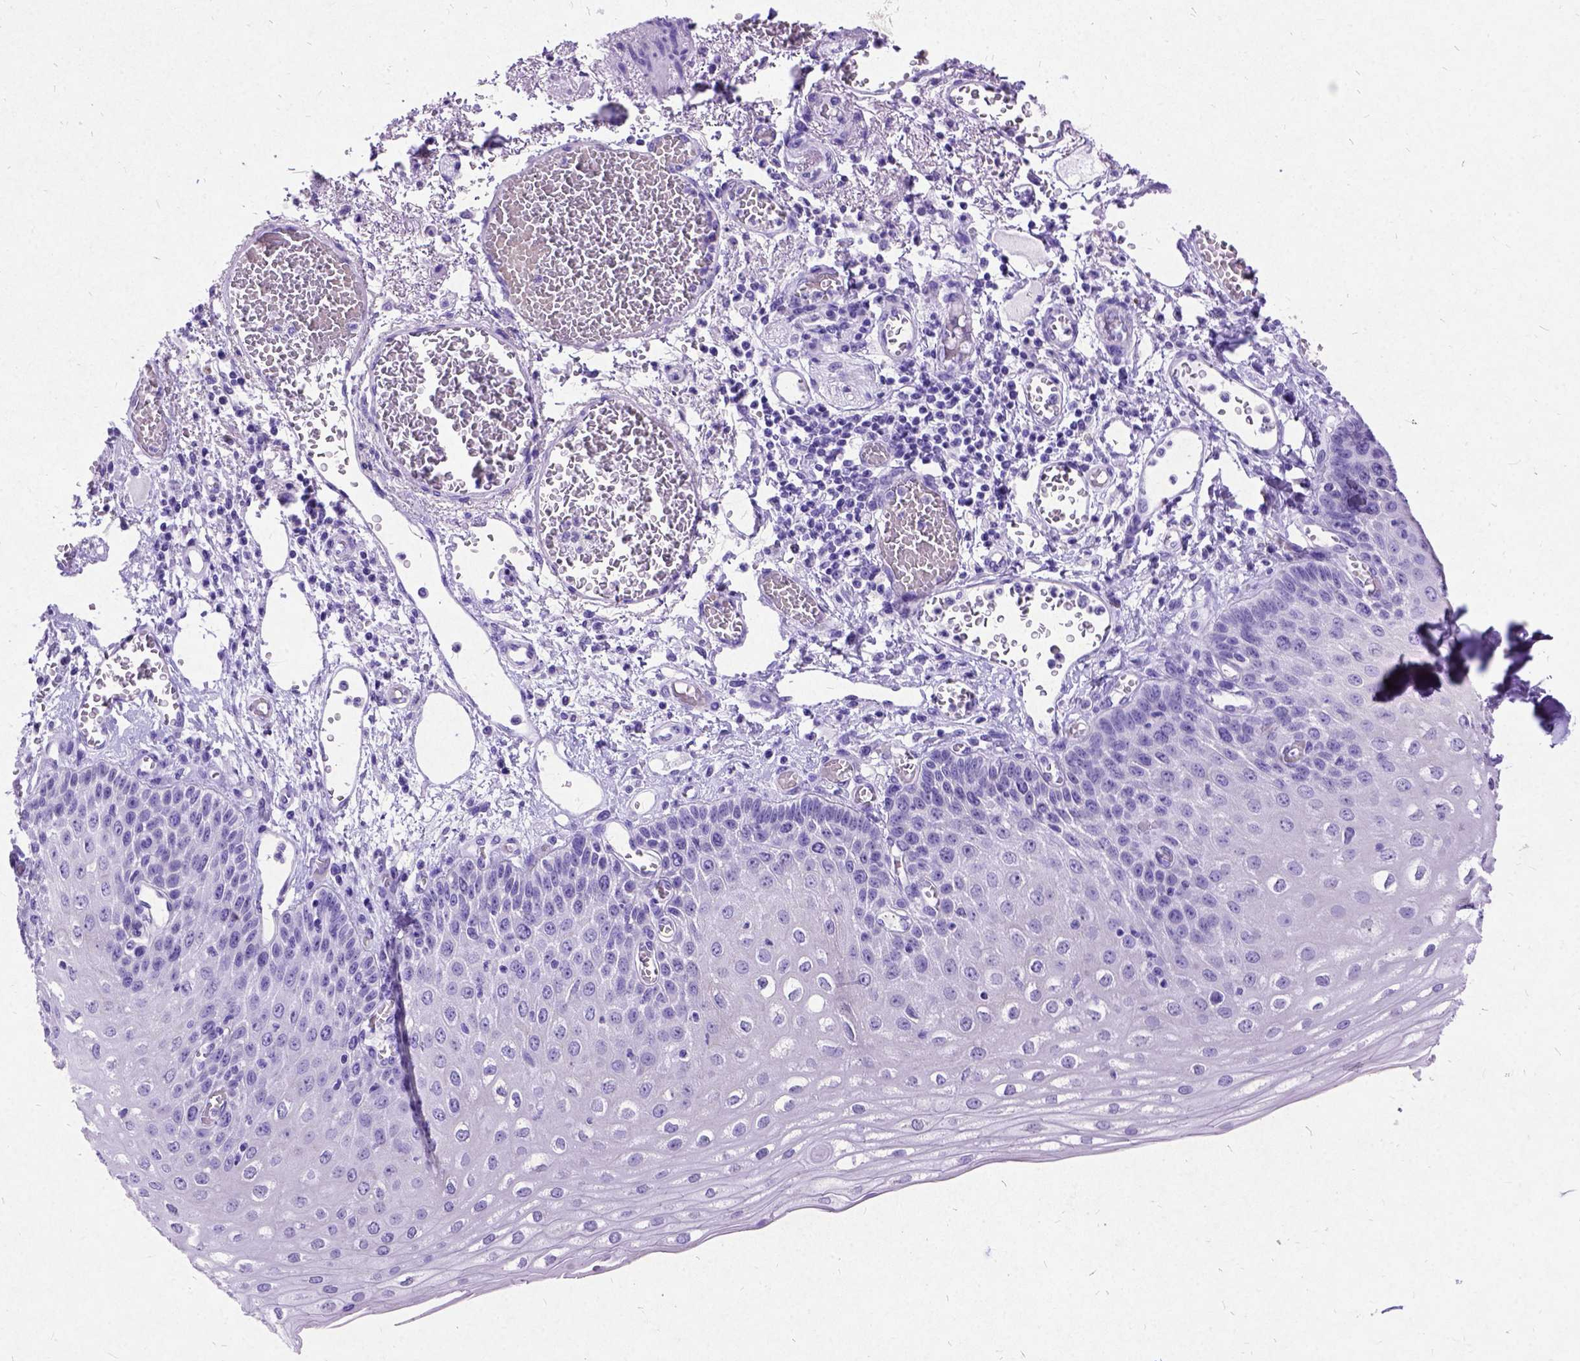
{"staining": {"intensity": "negative", "quantity": "none", "location": "none"}, "tissue": "esophagus", "cell_type": "Squamous epithelial cells", "image_type": "normal", "snomed": [{"axis": "morphology", "description": "Normal tissue, NOS"}, {"axis": "morphology", "description": "Adenocarcinoma, NOS"}, {"axis": "topography", "description": "Esophagus"}], "caption": "An immunohistochemistry (IHC) image of normal esophagus is shown. There is no staining in squamous epithelial cells of esophagus.", "gene": "NEUROD4", "patient": {"sex": "male", "age": 81}}